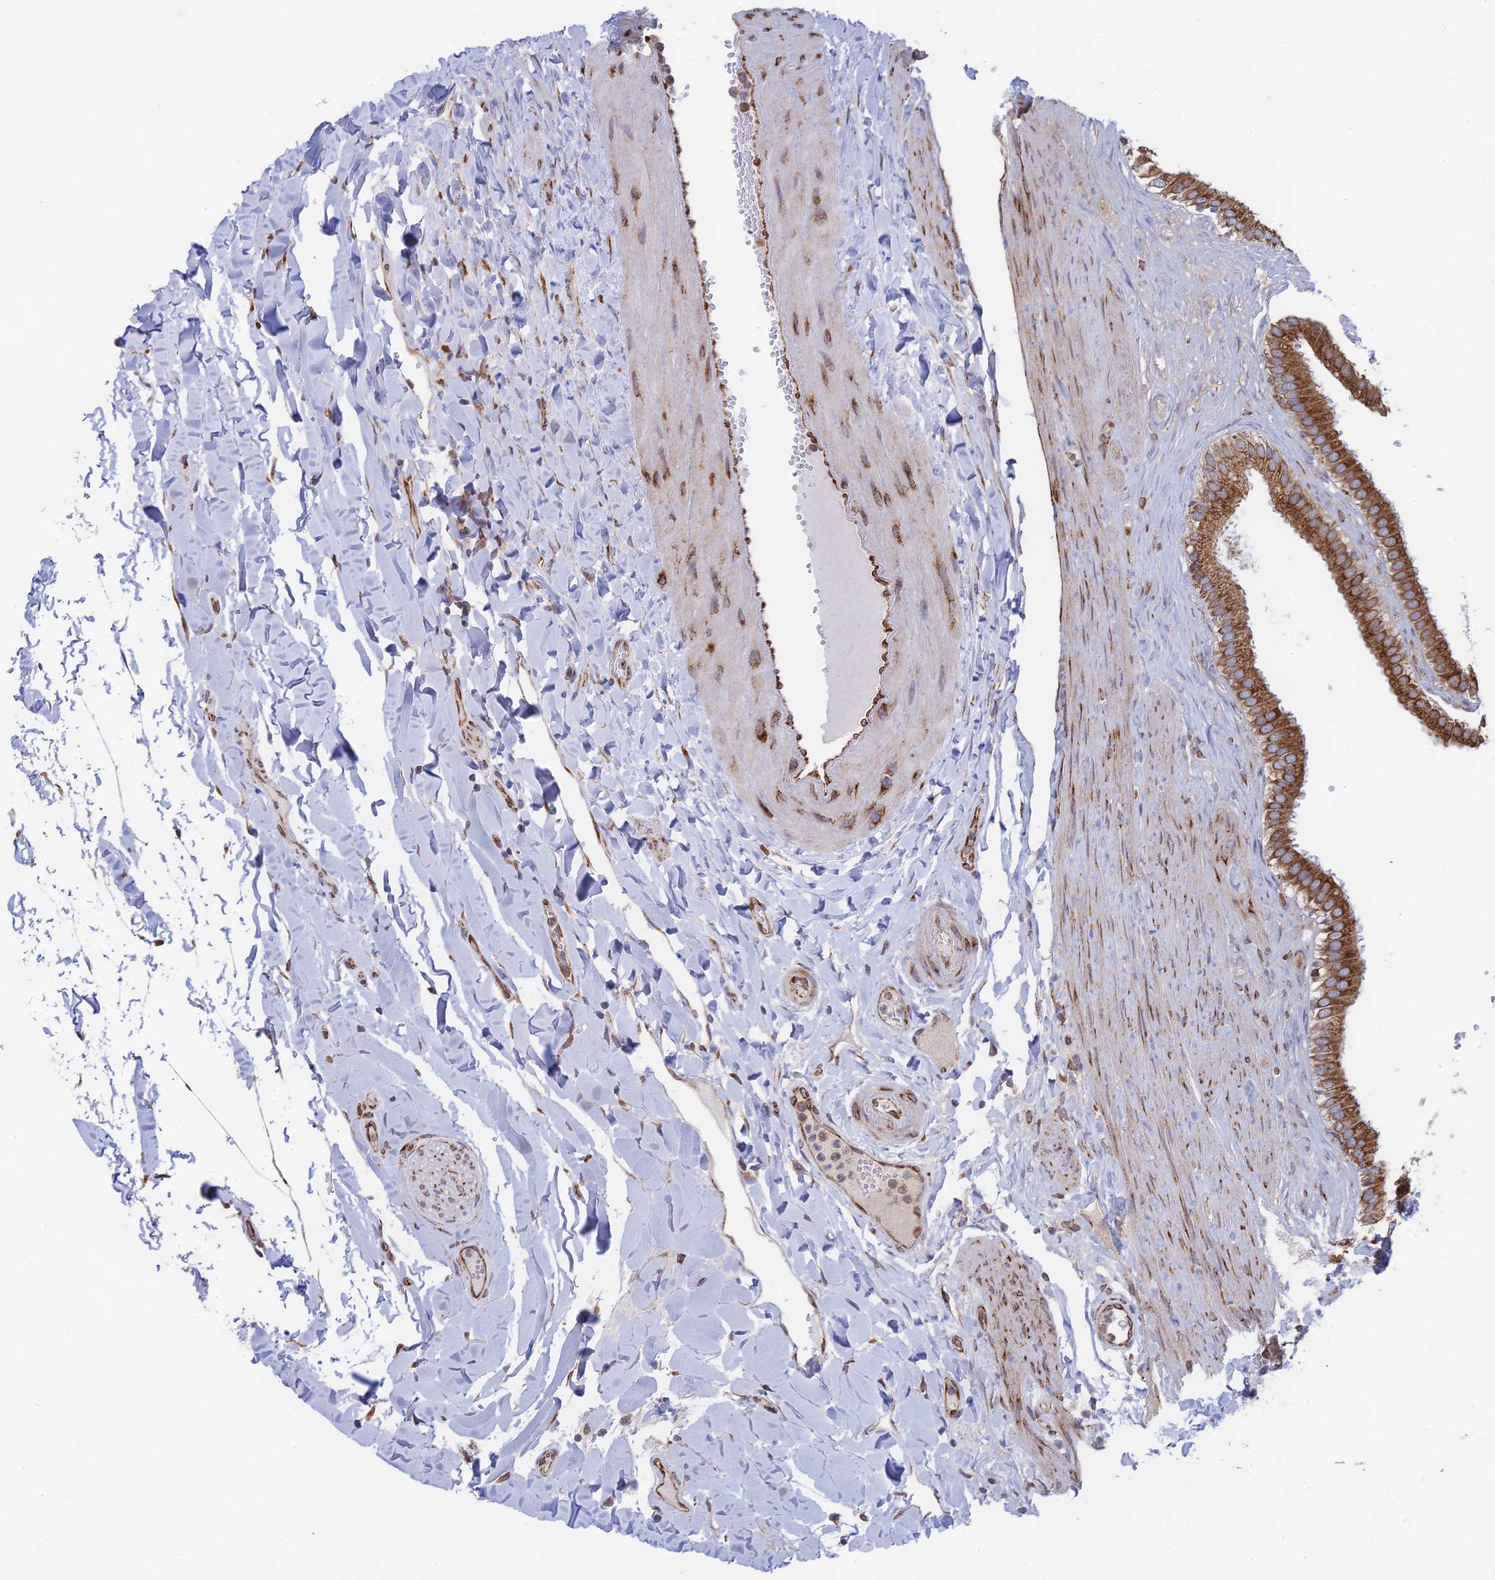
{"staining": {"intensity": "strong", "quantity": ">75%", "location": "cytoplasmic/membranous"}, "tissue": "gallbladder", "cell_type": "Glandular cells", "image_type": "normal", "snomed": [{"axis": "morphology", "description": "Normal tissue, NOS"}, {"axis": "topography", "description": "Gallbladder"}], "caption": "Brown immunohistochemical staining in unremarkable human gallbladder shows strong cytoplasmic/membranous positivity in approximately >75% of glandular cells.", "gene": "CCDC69", "patient": {"sex": "female", "age": 61}}